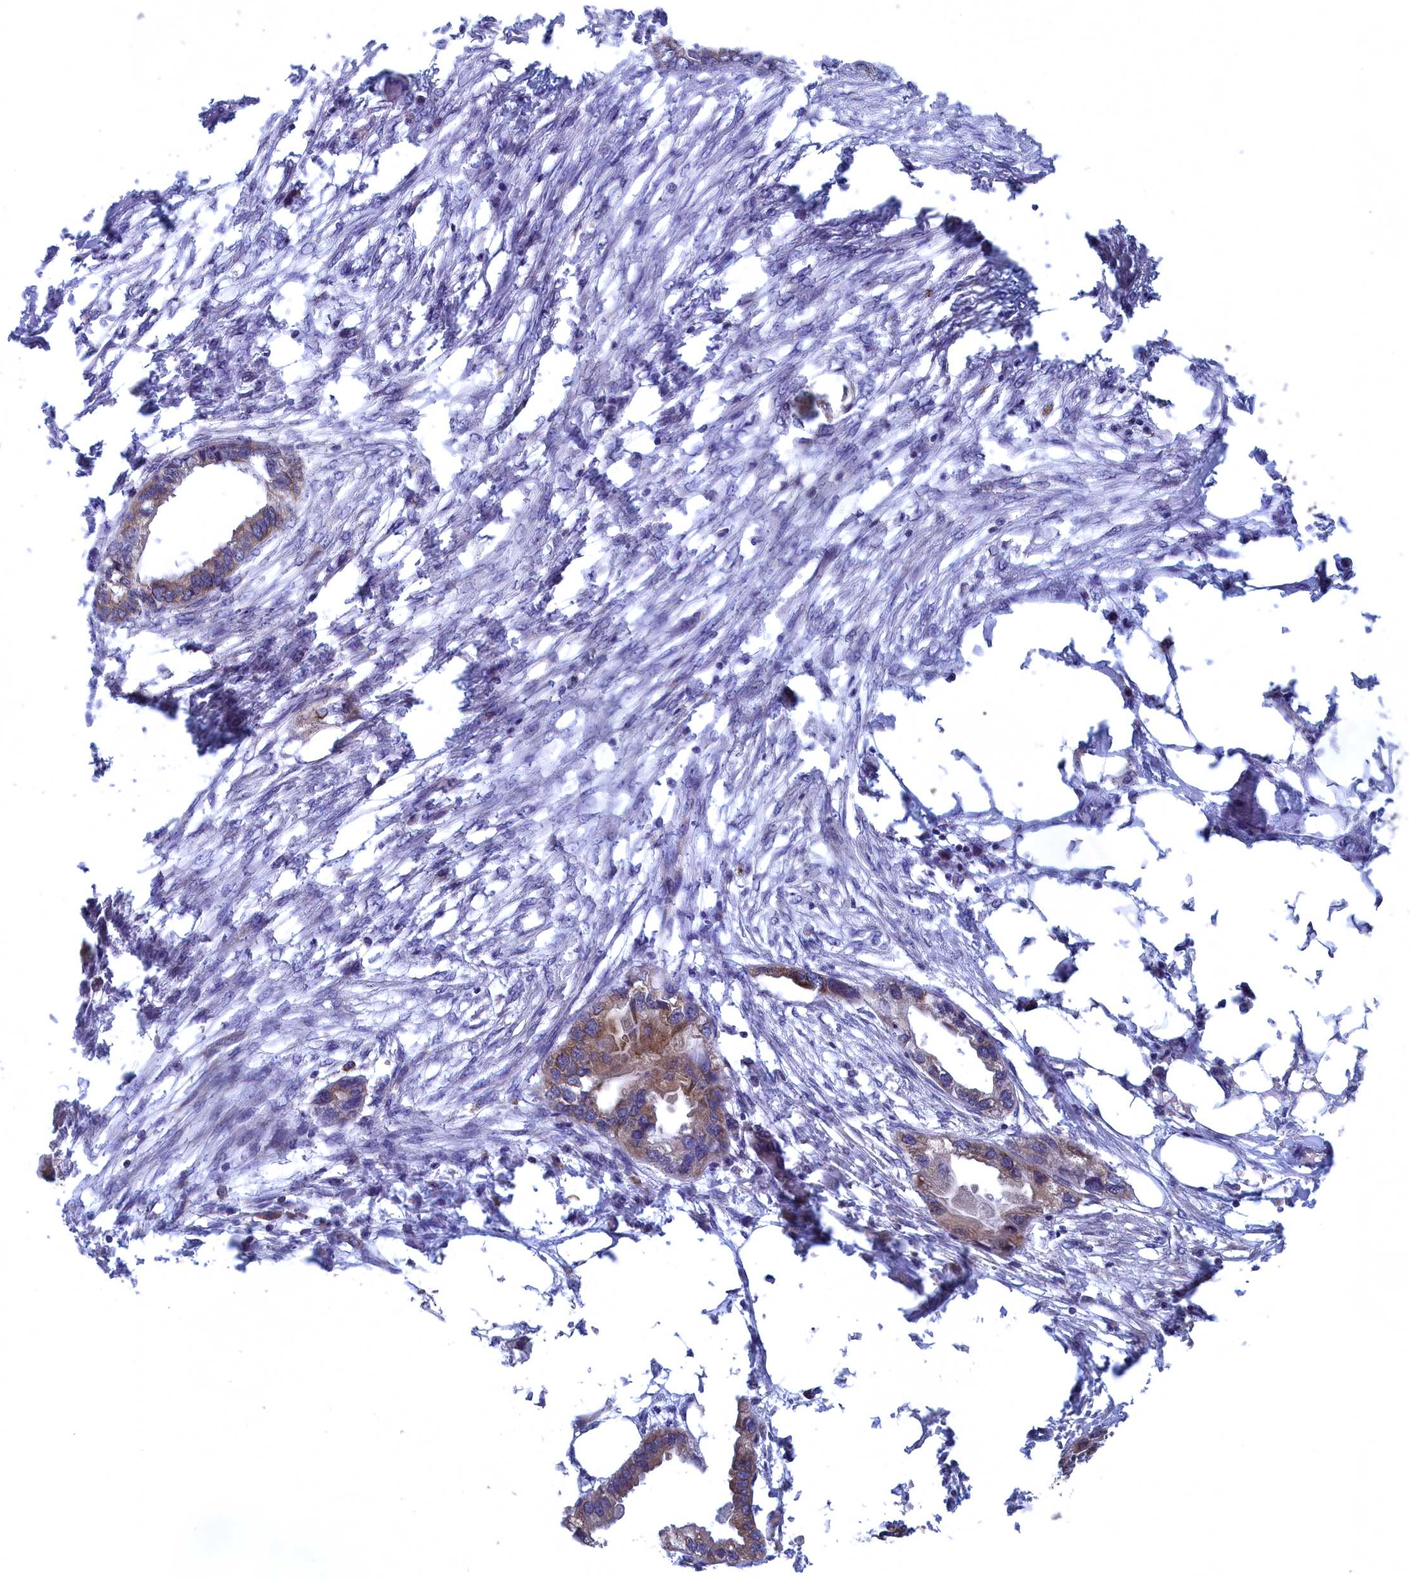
{"staining": {"intensity": "moderate", "quantity": "<25%", "location": "cytoplasmic/membranous"}, "tissue": "endometrial cancer", "cell_type": "Tumor cells", "image_type": "cancer", "snomed": [{"axis": "morphology", "description": "Adenocarcinoma, NOS"}, {"axis": "morphology", "description": "Adenocarcinoma, metastatic, NOS"}, {"axis": "topography", "description": "Adipose tissue"}, {"axis": "topography", "description": "Endometrium"}], "caption": "A photomicrograph showing moderate cytoplasmic/membranous expression in about <25% of tumor cells in endometrial cancer (metastatic adenocarcinoma), as visualized by brown immunohistochemical staining.", "gene": "NAA10", "patient": {"sex": "female", "age": 67}}